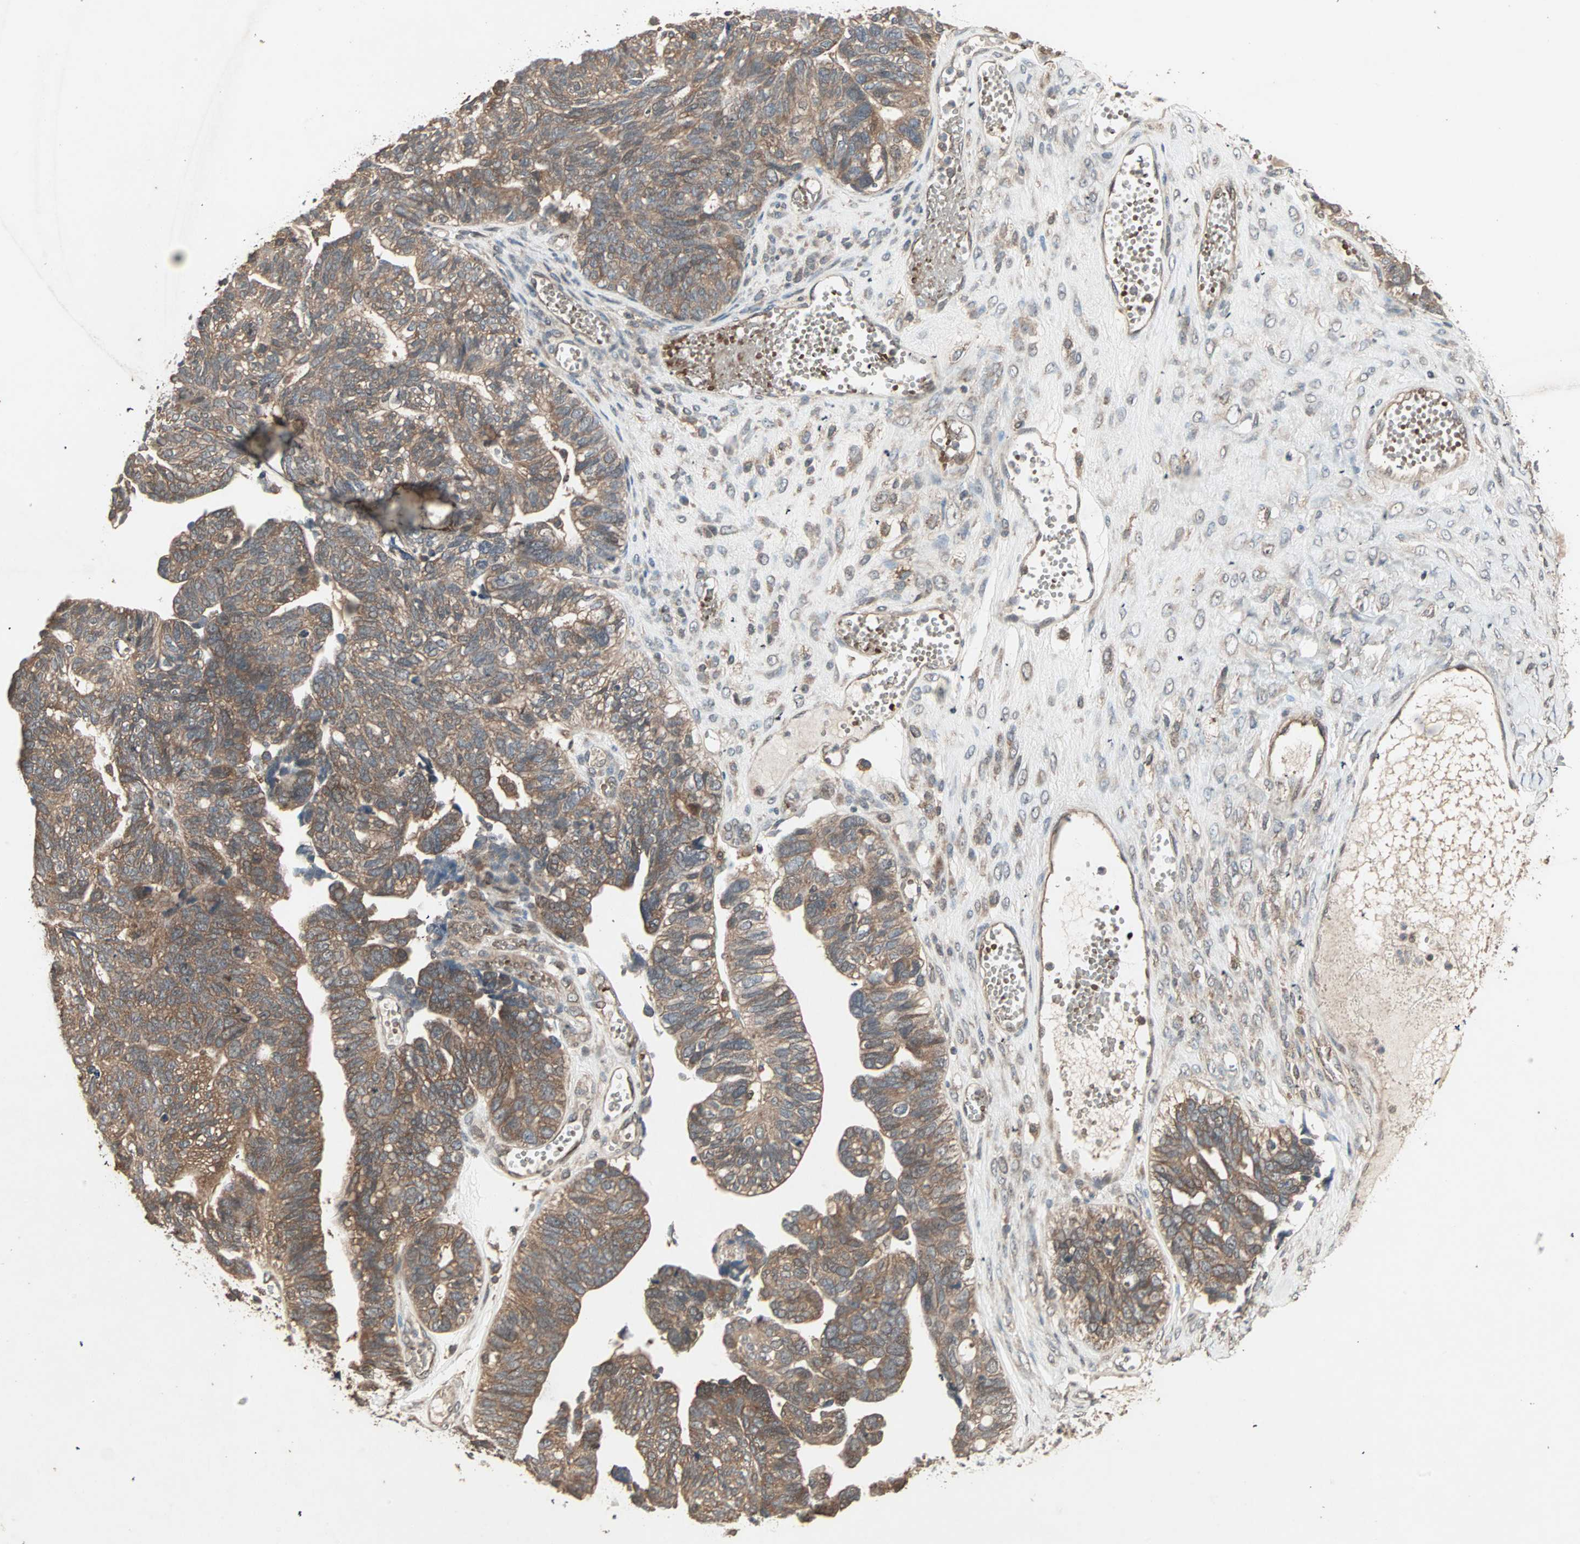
{"staining": {"intensity": "moderate", "quantity": ">75%", "location": "cytoplasmic/membranous"}, "tissue": "ovarian cancer", "cell_type": "Tumor cells", "image_type": "cancer", "snomed": [{"axis": "morphology", "description": "Cystadenocarcinoma, serous, NOS"}, {"axis": "topography", "description": "Ovary"}], "caption": "DAB (3,3'-diaminobenzidine) immunohistochemical staining of human ovarian cancer demonstrates moderate cytoplasmic/membranous protein staining in approximately >75% of tumor cells.", "gene": "UBAC1", "patient": {"sex": "female", "age": 79}}